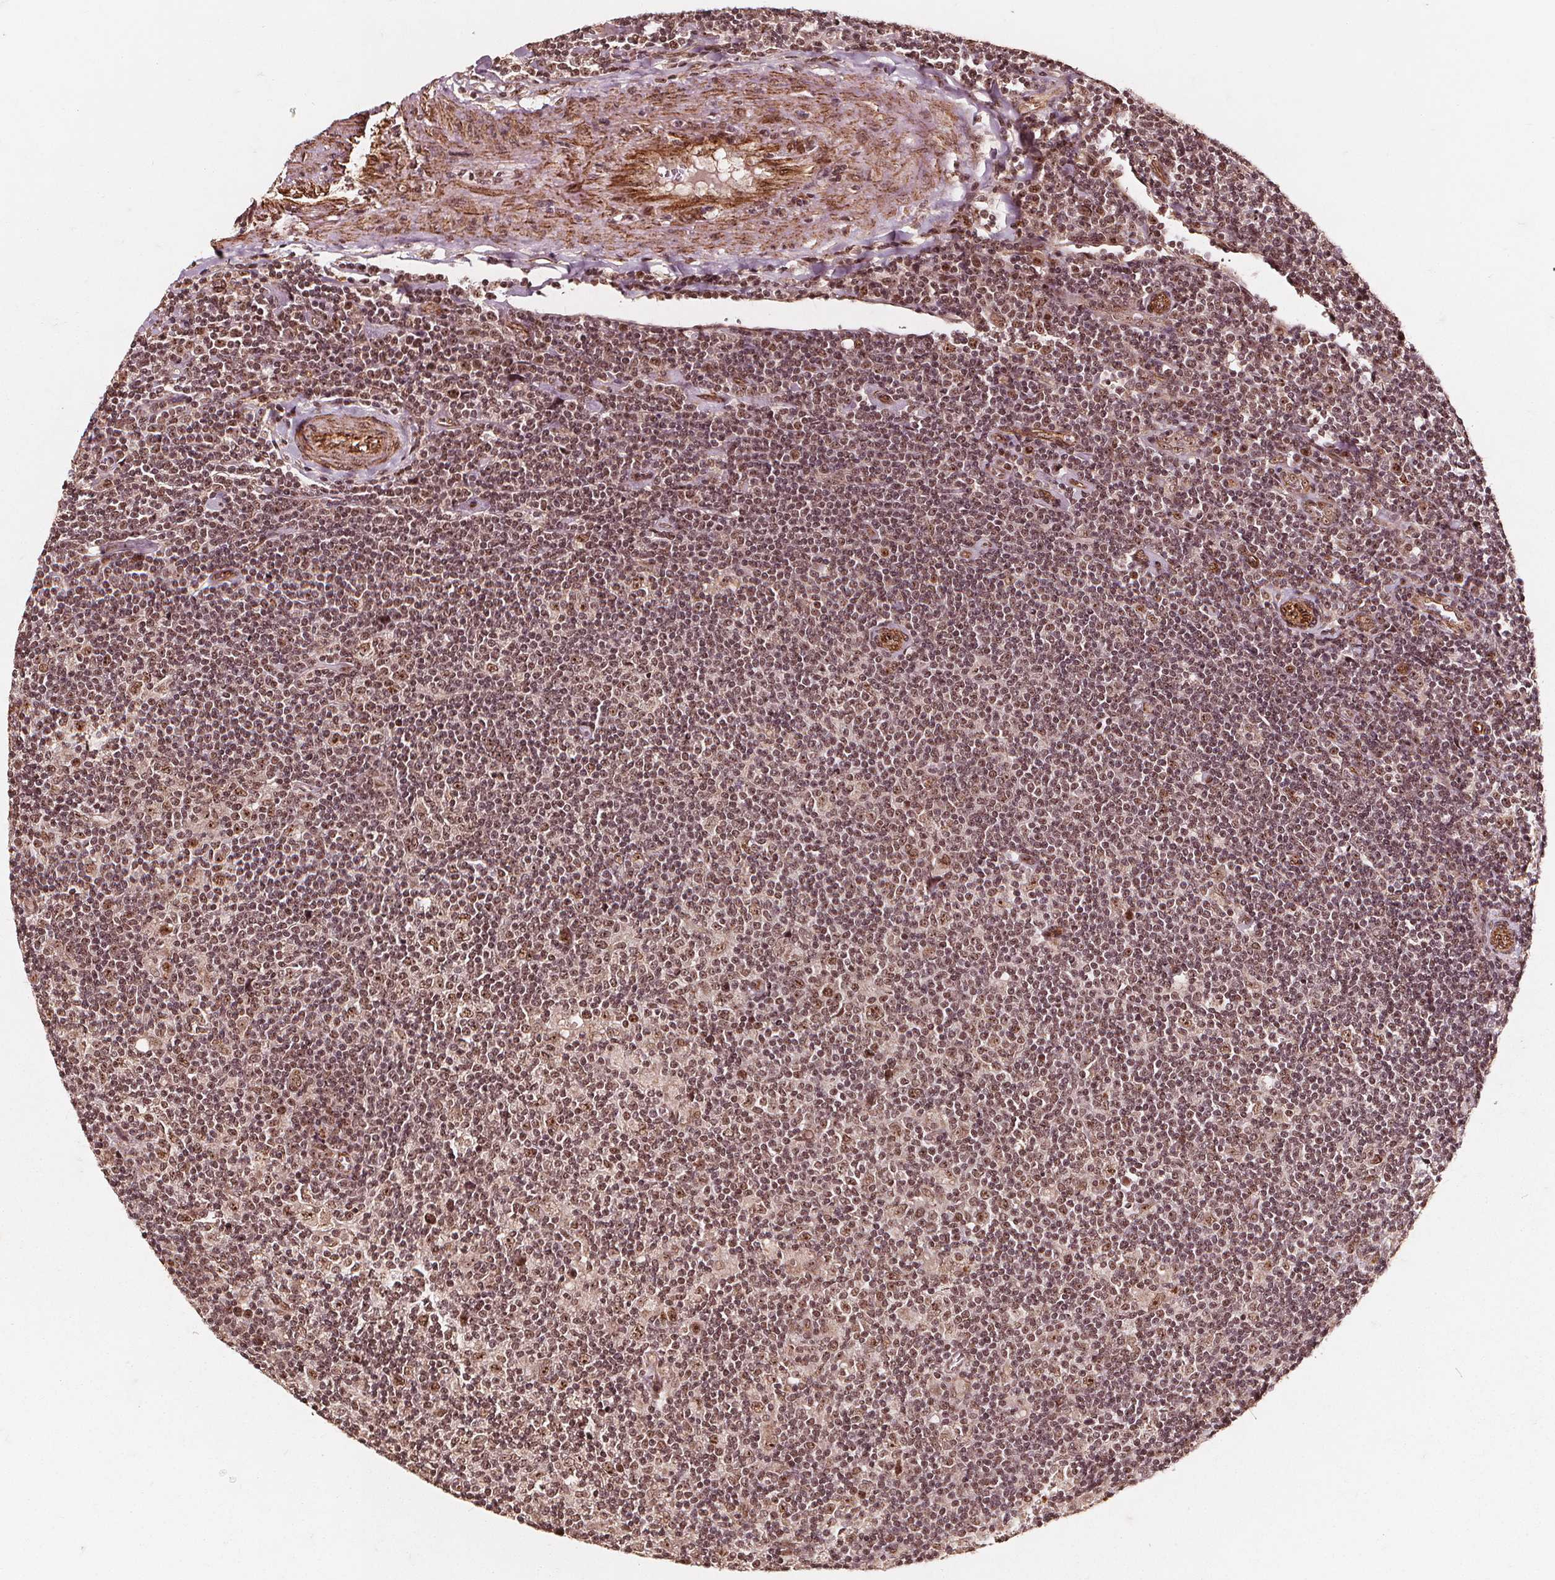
{"staining": {"intensity": "moderate", "quantity": ">75%", "location": "nuclear"}, "tissue": "lymphoma", "cell_type": "Tumor cells", "image_type": "cancer", "snomed": [{"axis": "morphology", "description": "Hodgkin's disease, NOS"}, {"axis": "topography", "description": "Lymph node"}], "caption": "Tumor cells display medium levels of moderate nuclear positivity in about >75% of cells in human Hodgkin's disease.", "gene": "EXOSC9", "patient": {"sex": "male", "age": 40}}